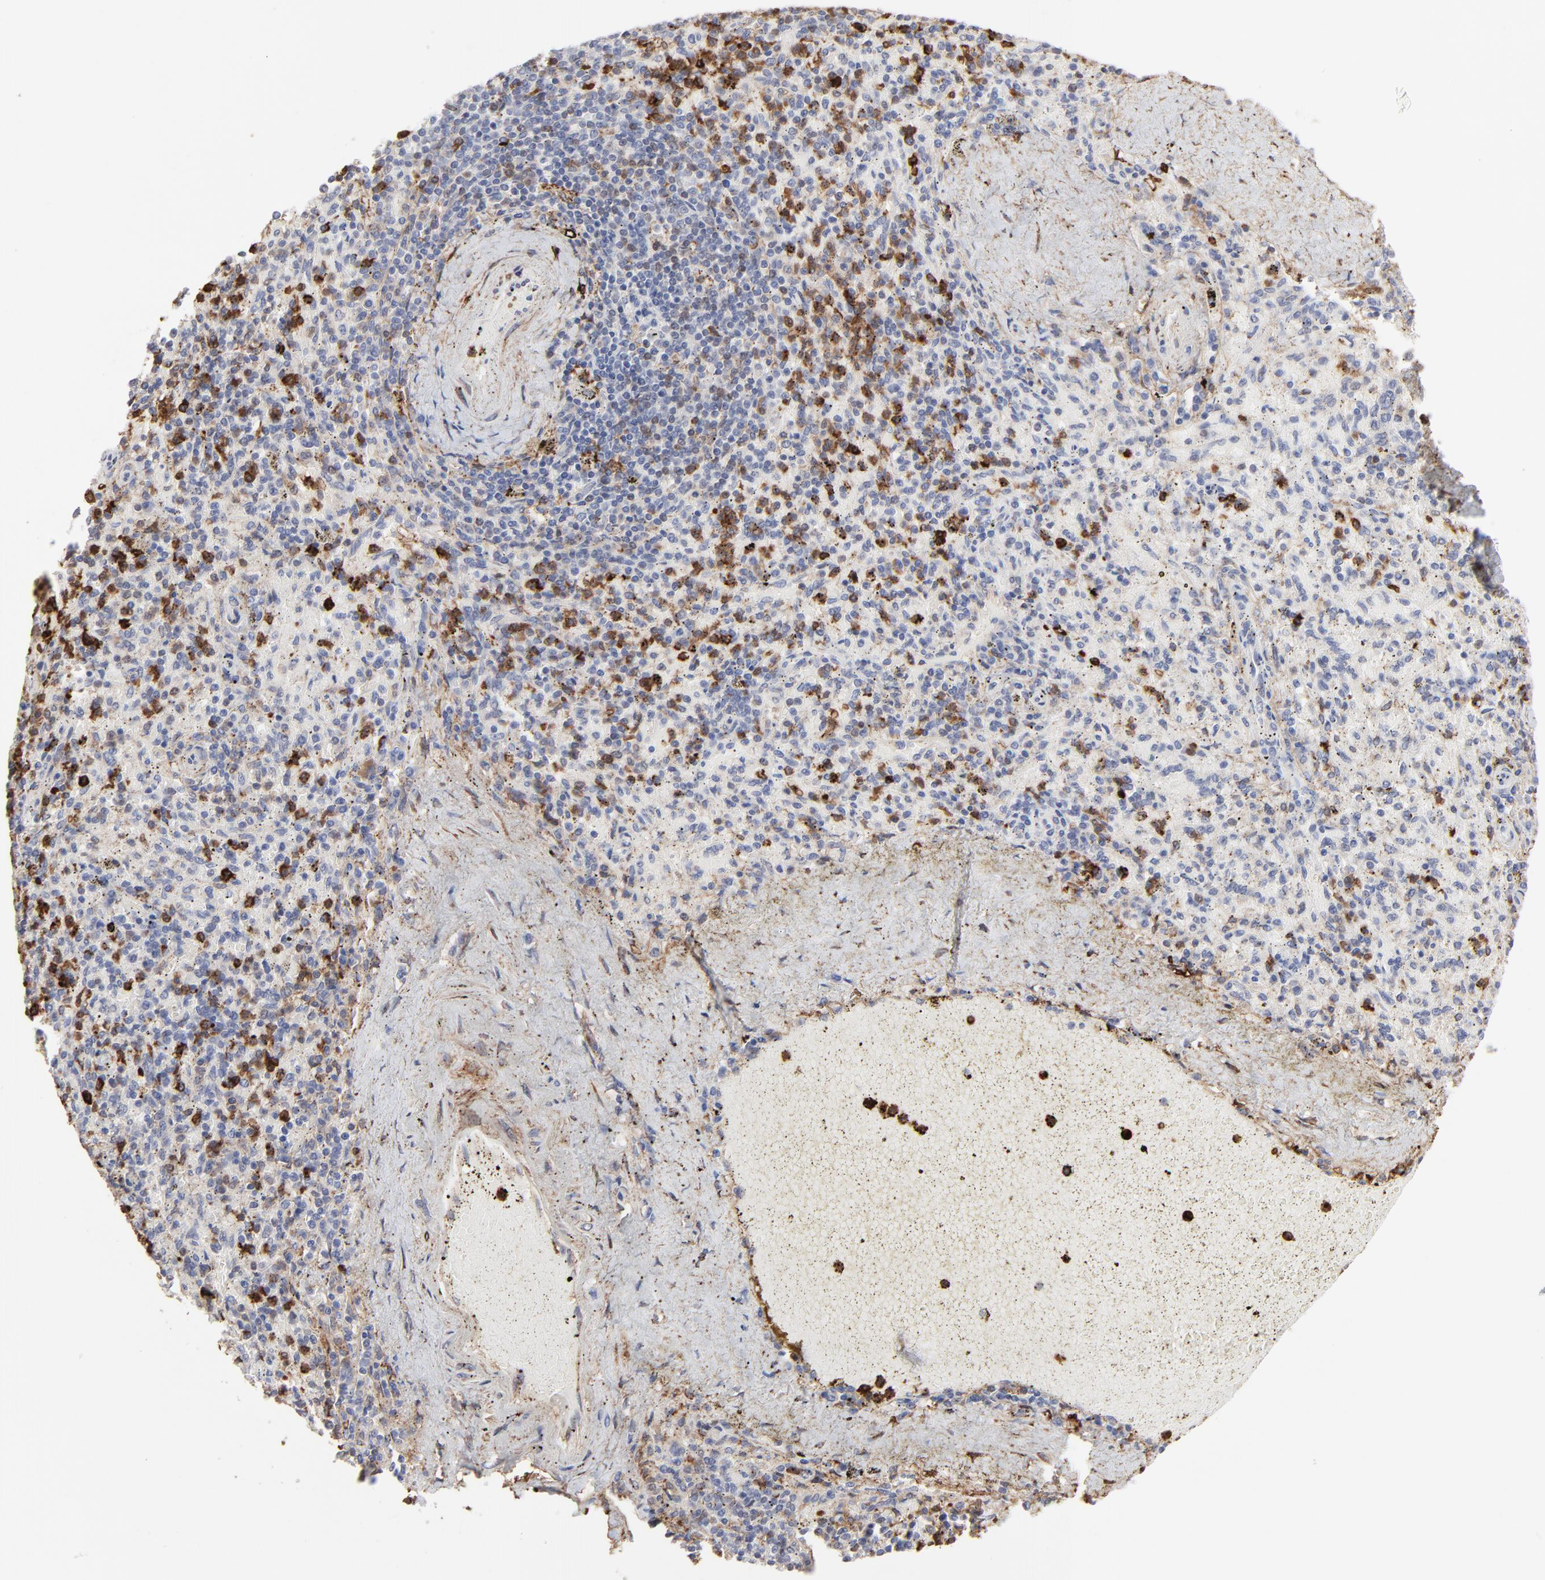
{"staining": {"intensity": "strong", "quantity": "25%-75%", "location": "cytoplasmic/membranous,nuclear"}, "tissue": "spleen", "cell_type": "Cells in red pulp", "image_type": "normal", "snomed": [{"axis": "morphology", "description": "Normal tissue, NOS"}, {"axis": "topography", "description": "Spleen"}], "caption": "Protein analysis of benign spleen shows strong cytoplasmic/membranous,nuclear positivity in approximately 25%-75% of cells in red pulp. The staining was performed using DAB, with brown indicating positive protein expression. Nuclei are stained blue with hematoxylin.", "gene": "SLC6A14", "patient": {"sex": "female", "age": 43}}